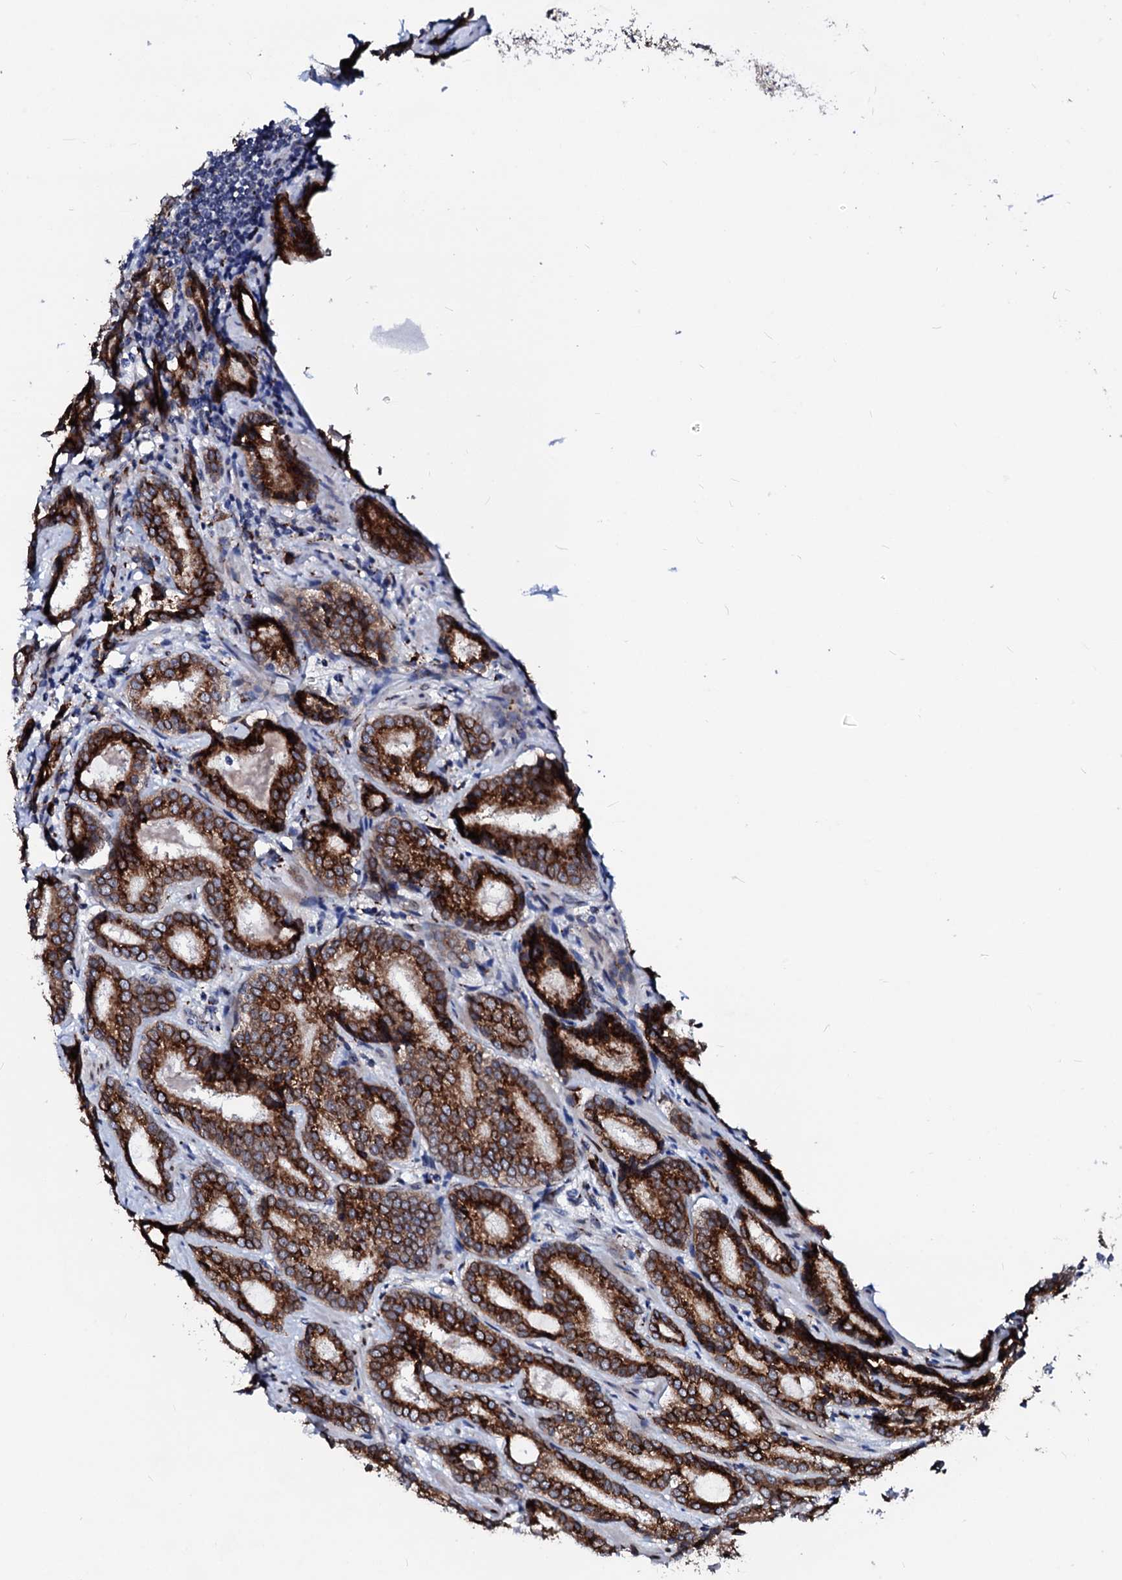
{"staining": {"intensity": "strong", "quantity": ">75%", "location": "cytoplasmic/membranous"}, "tissue": "prostate cancer", "cell_type": "Tumor cells", "image_type": "cancer", "snomed": [{"axis": "morphology", "description": "Adenocarcinoma, High grade"}, {"axis": "topography", "description": "Prostate"}], "caption": "Protein expression by IHC demonstrates strong cytoplasmic/membranous staining in about >75% of tumor cells in prostate cancer (adenocarcinoma (high-grade)).", "gene": "TMCO3", "patient": {"sex": "male", "age": 63}}